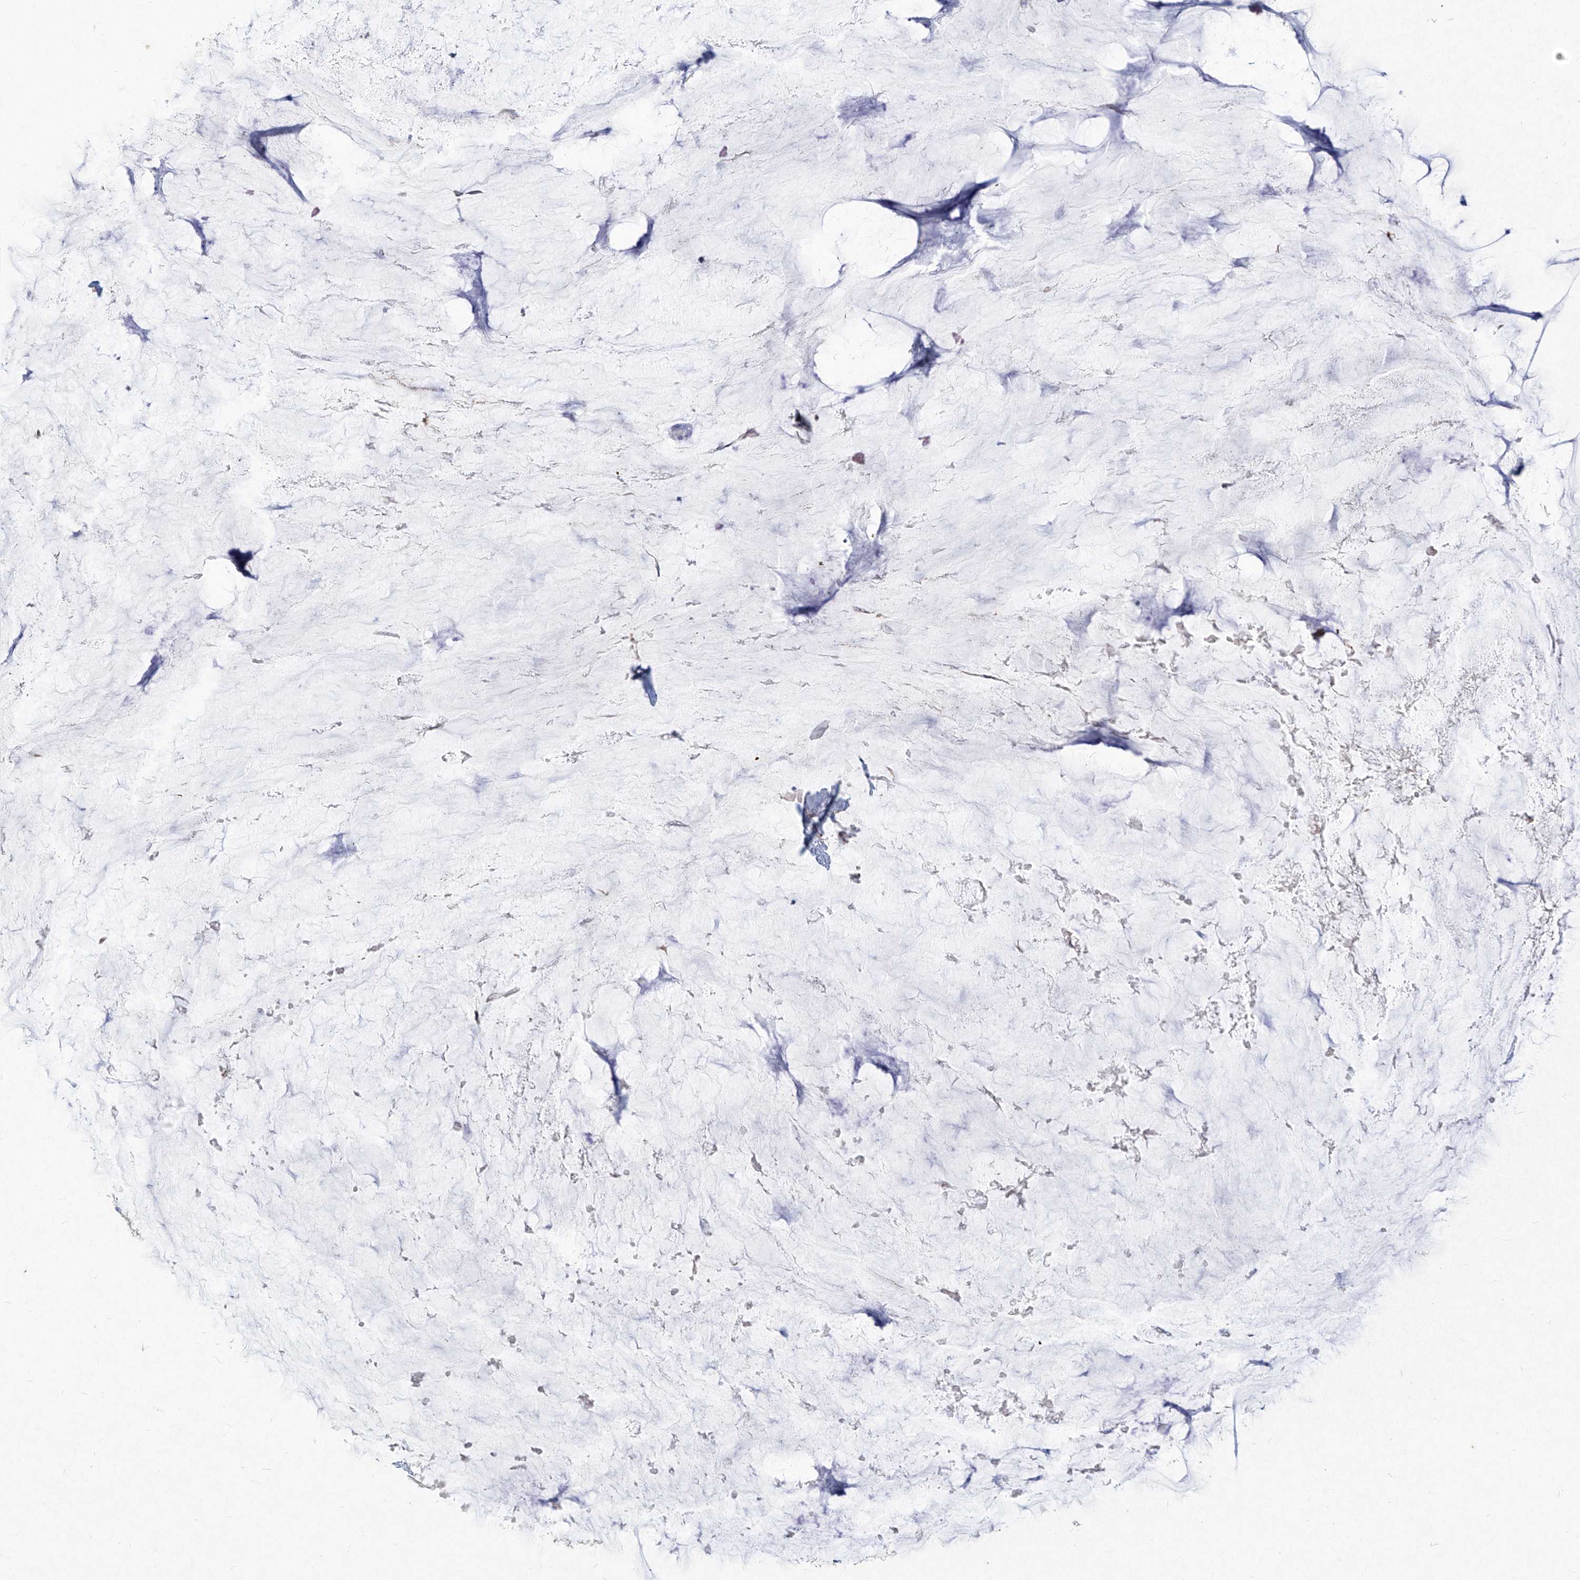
{"staining": {"intensity": "negative", "quantity": "none", "location": "none"}, "tissue": "pancreatic cancer", "cell_type": "Tumor cells", "image_type": "cancer", "snomed": [{"axis": "morphology", "description": "Adenocarcinoma, NOS"}, {"axis": "topography", "description": "Pancreas"}], "caption": "Immunohistochemical staining of pancreatic cancer reveals no significant staining in tumor cells.", "gene": "CD209", "patient": {"sex": "male", "age": 41}}